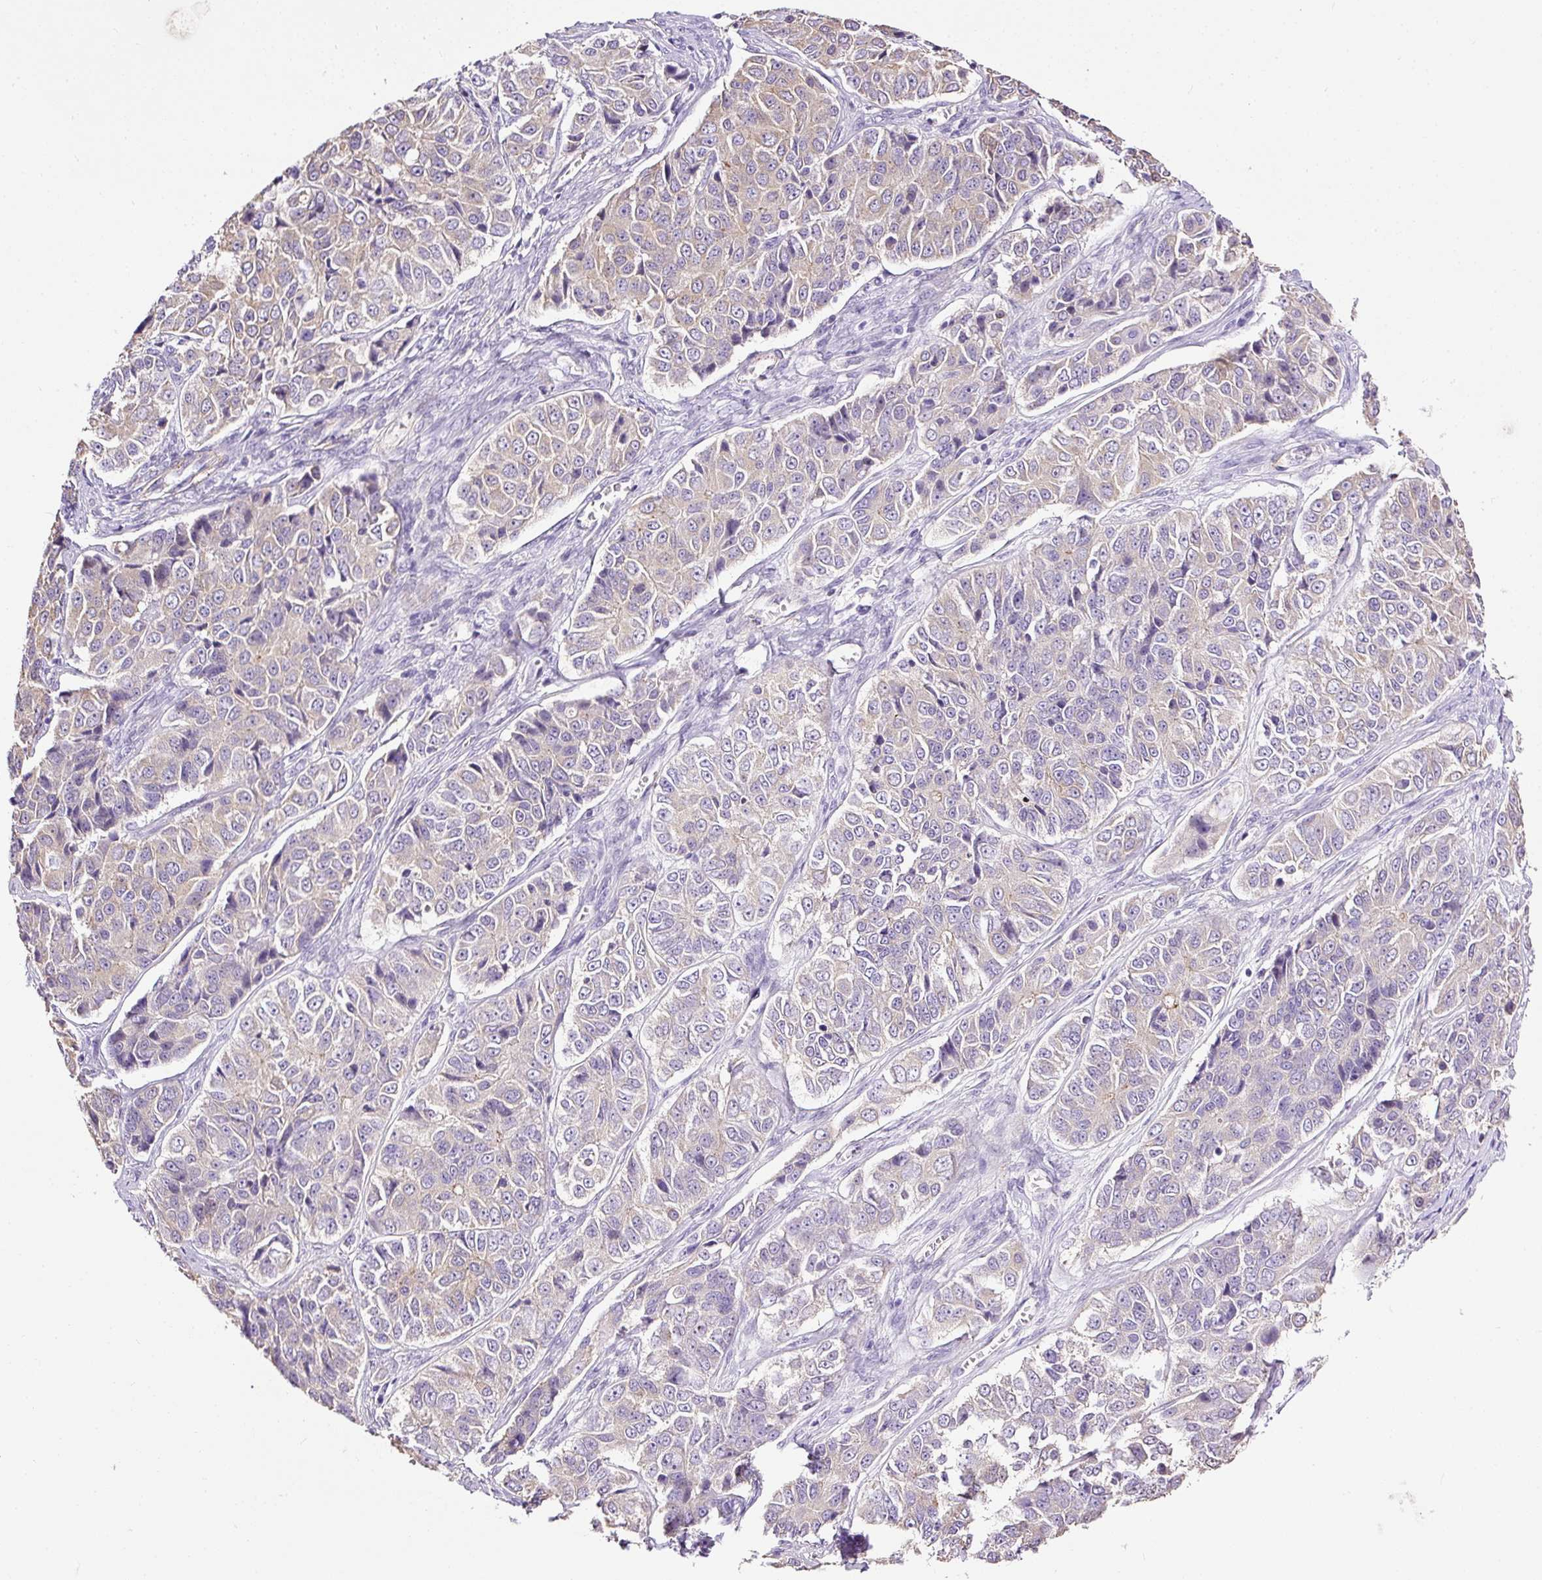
{"staining": {"intensity": "negative", "quantity": "none", "location": "none"}, "tissue": "ovarian cancer", "cell_type": "Tumor cells", "image_type": "cancer", "snomed": [{"axis": "morphology", "description": "Carcinoma, endometroid"}, {"axis": "topography", "description": "Ovary"}], "caption": "Tumor cells are negative for brown protein staining in ovarian cancer.", "gene": "MAGEB16", "patient": {"sex": "female", "age": 51}}